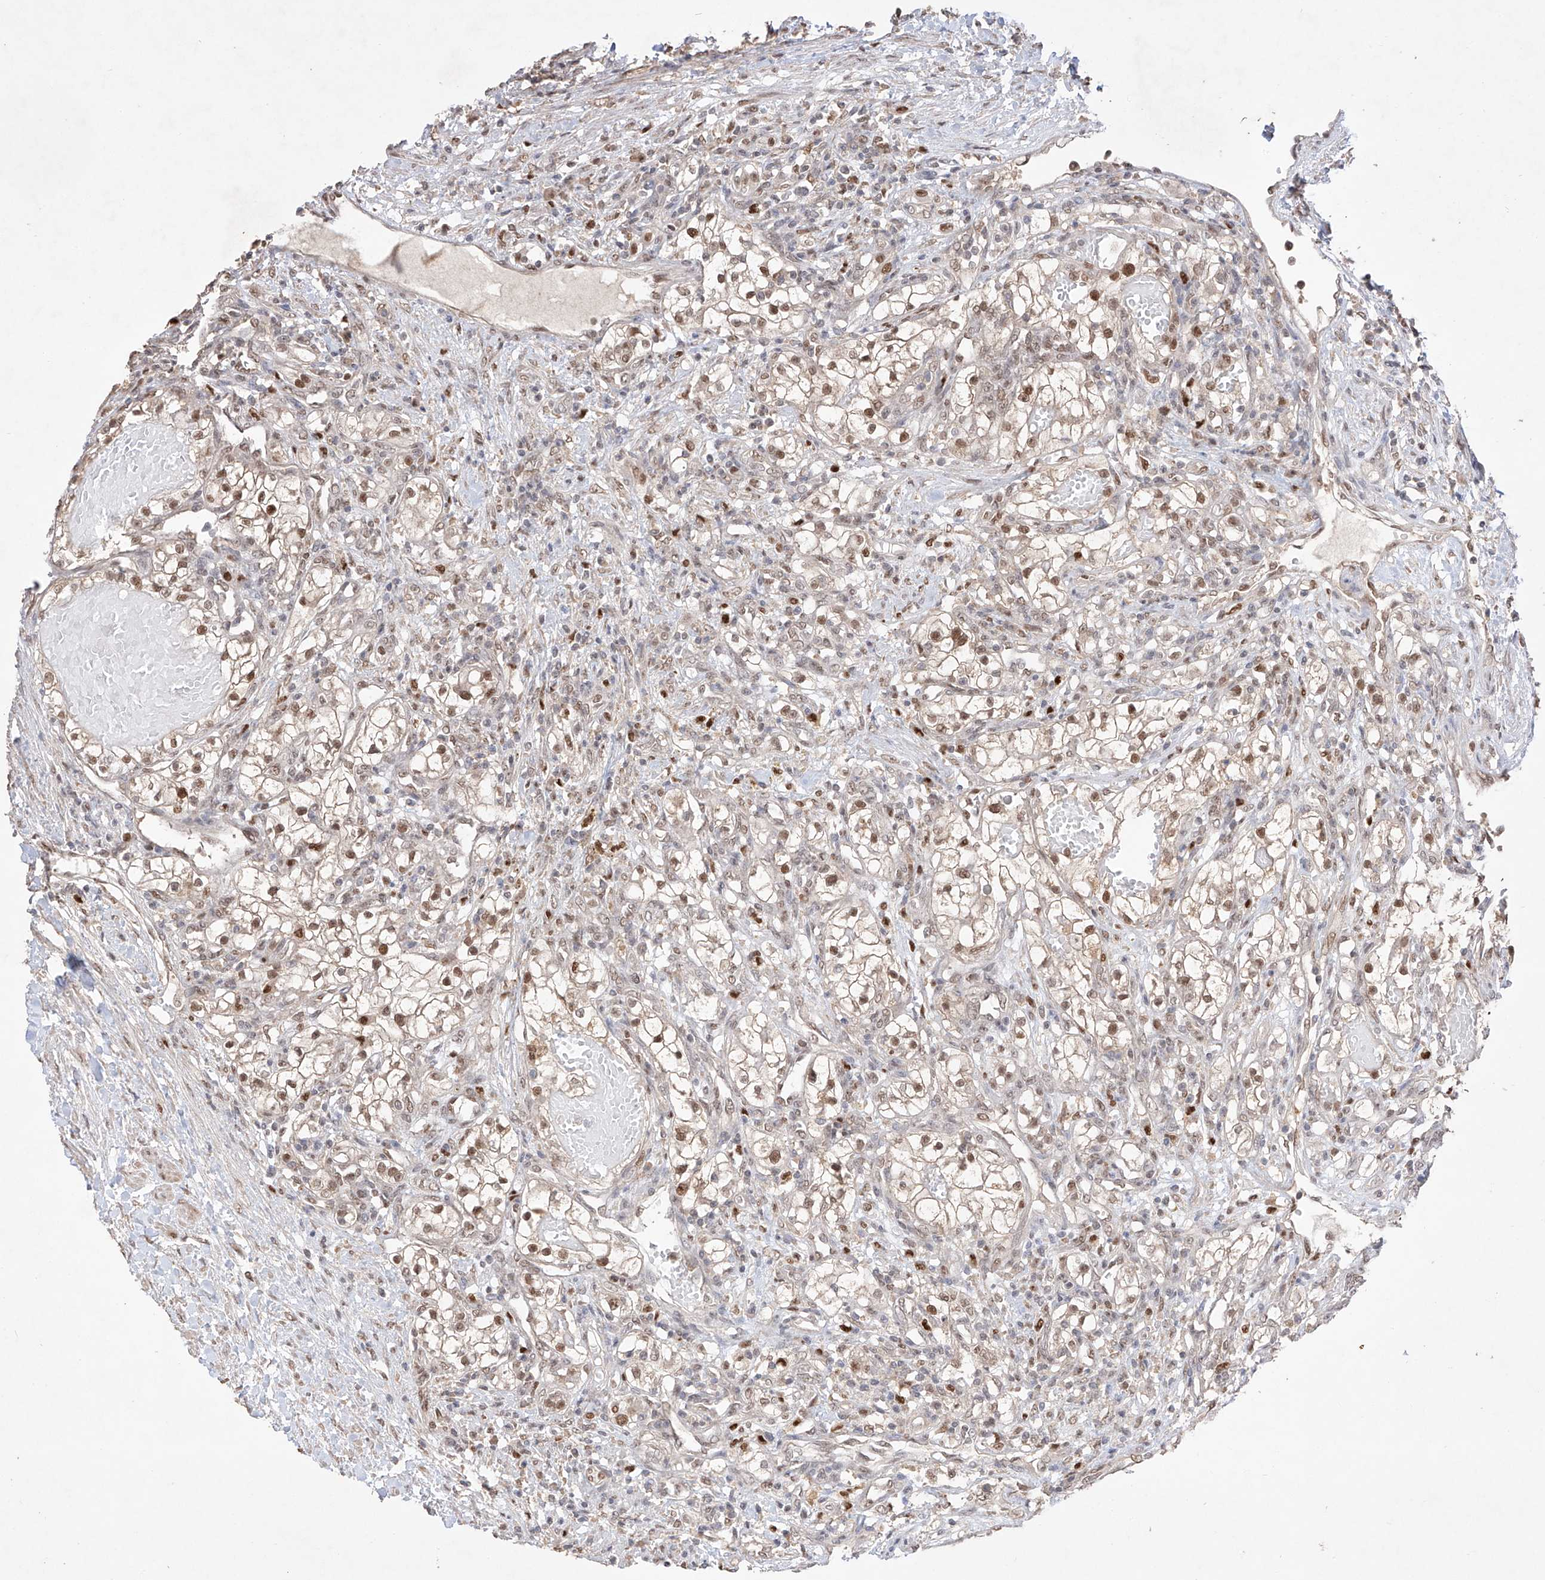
{"staining": {"intensity": "strong", "quantity": ">75%", "location": "cytoplasmic/membranous,nuclear"}, "tissue": "renal cancer", "cell_type": "Tumor cells", "image_type": "cancer", "snomed": [{"axis": "morphology", "description": "Normal tissue, NOS"}, {"axis": "morphology", "description": "Adenocarcinoma, NOS"}, {"axis": "topography", "description": "Kidney"}], "caption": "The histopathology image exhibits a brown stain indicating the presence of a protein in the cytoplasmic/membranous and nuclear of tumor cells in renal cancer.", "gene": "APIP", "patient": {"sex": "male", "age": 68}}